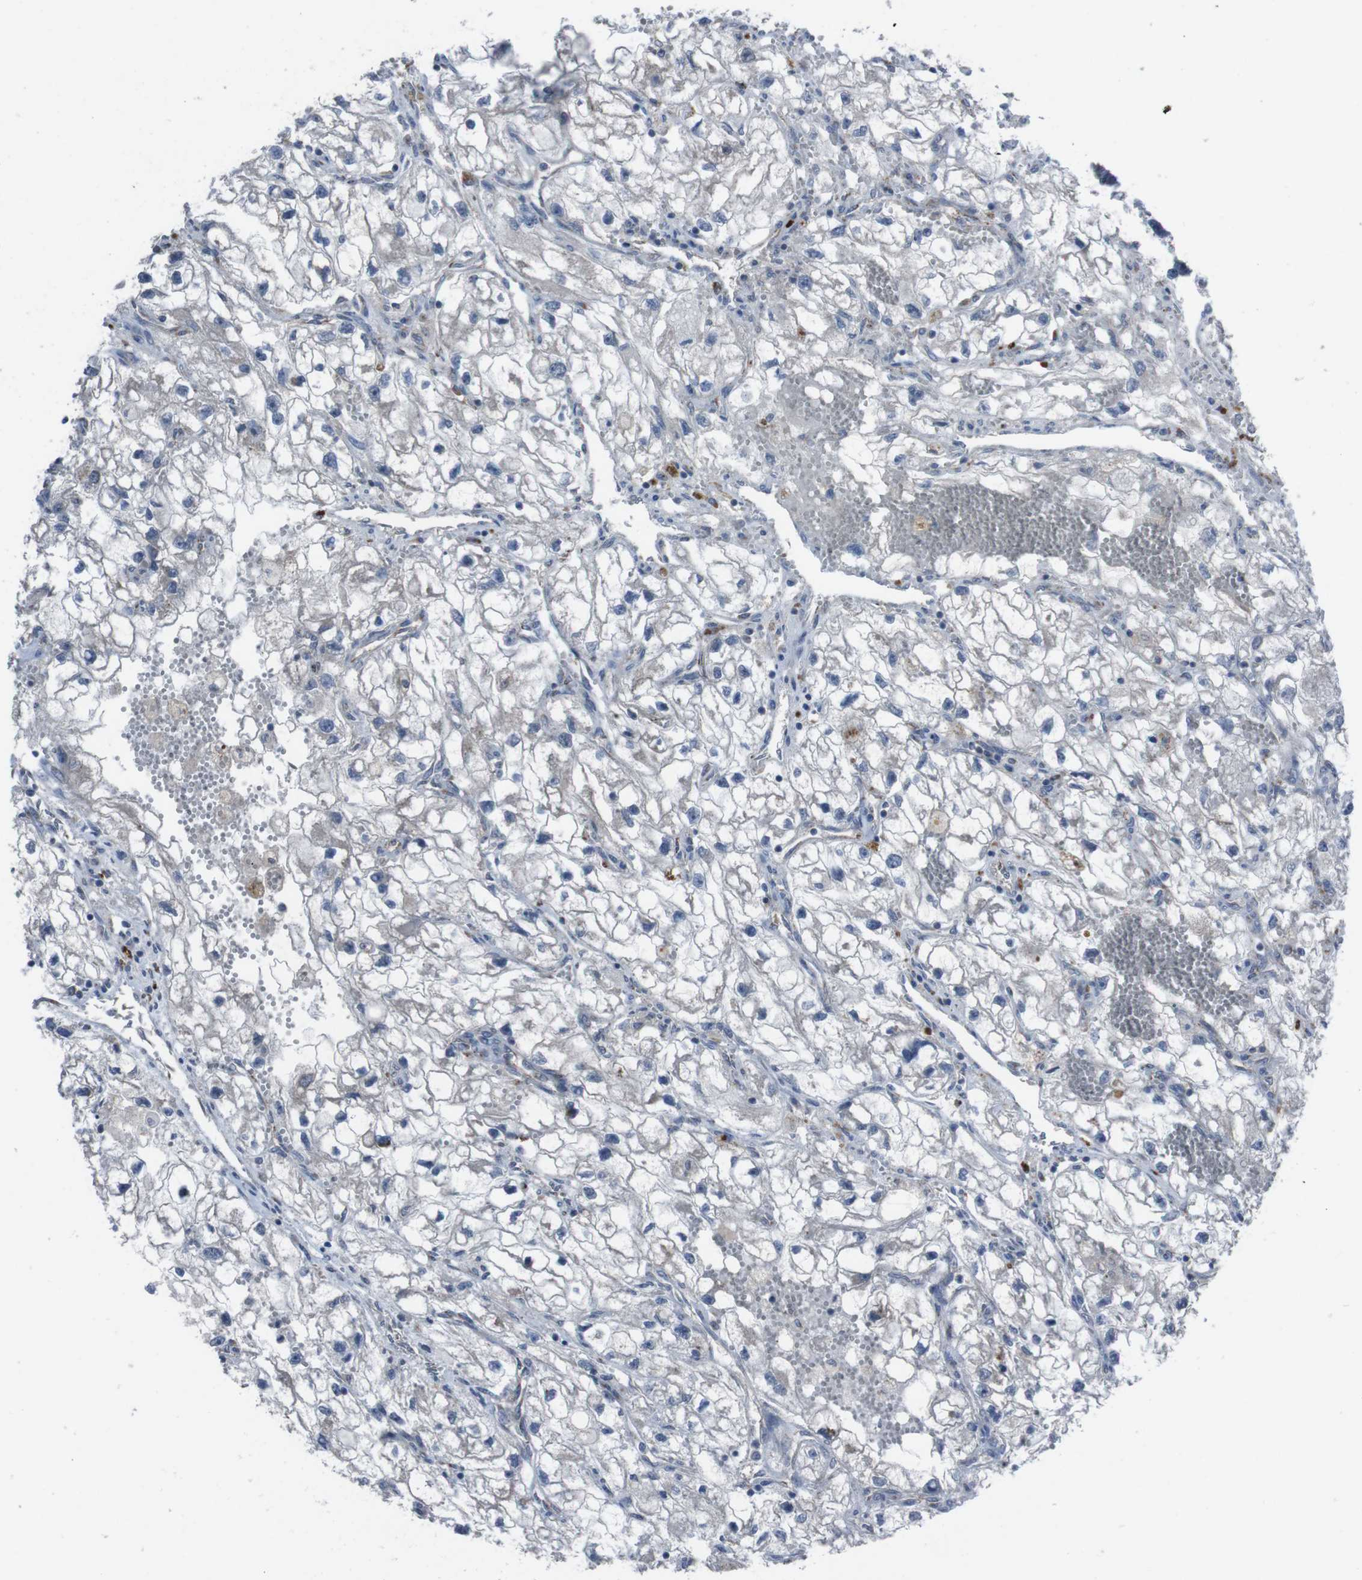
{"staining": {"intensity": "negative", "quantity": "none", "location": "none"}, "tissue": "renal cancer", "cell_type": "Tumor cells", "image_type": "cancer", "snomed": [{"axis": "morphology", "description": "Adenocarcinoma, NOS"}, {"axis": "topography", "description": "Kidney"}], "caption": "High power microscopy image of an immunohistochemistry histopathology image of renal cancer (adenocarcinoma), revealing no significant expression in tumor cells. (Brightfield microscopy of DAB (3,3'-diaminobenzidine) immunohistochemistry (IHC) at high magnification).", "gene": "EFNA5", "patient": {"sex": "female", "age": 70}}